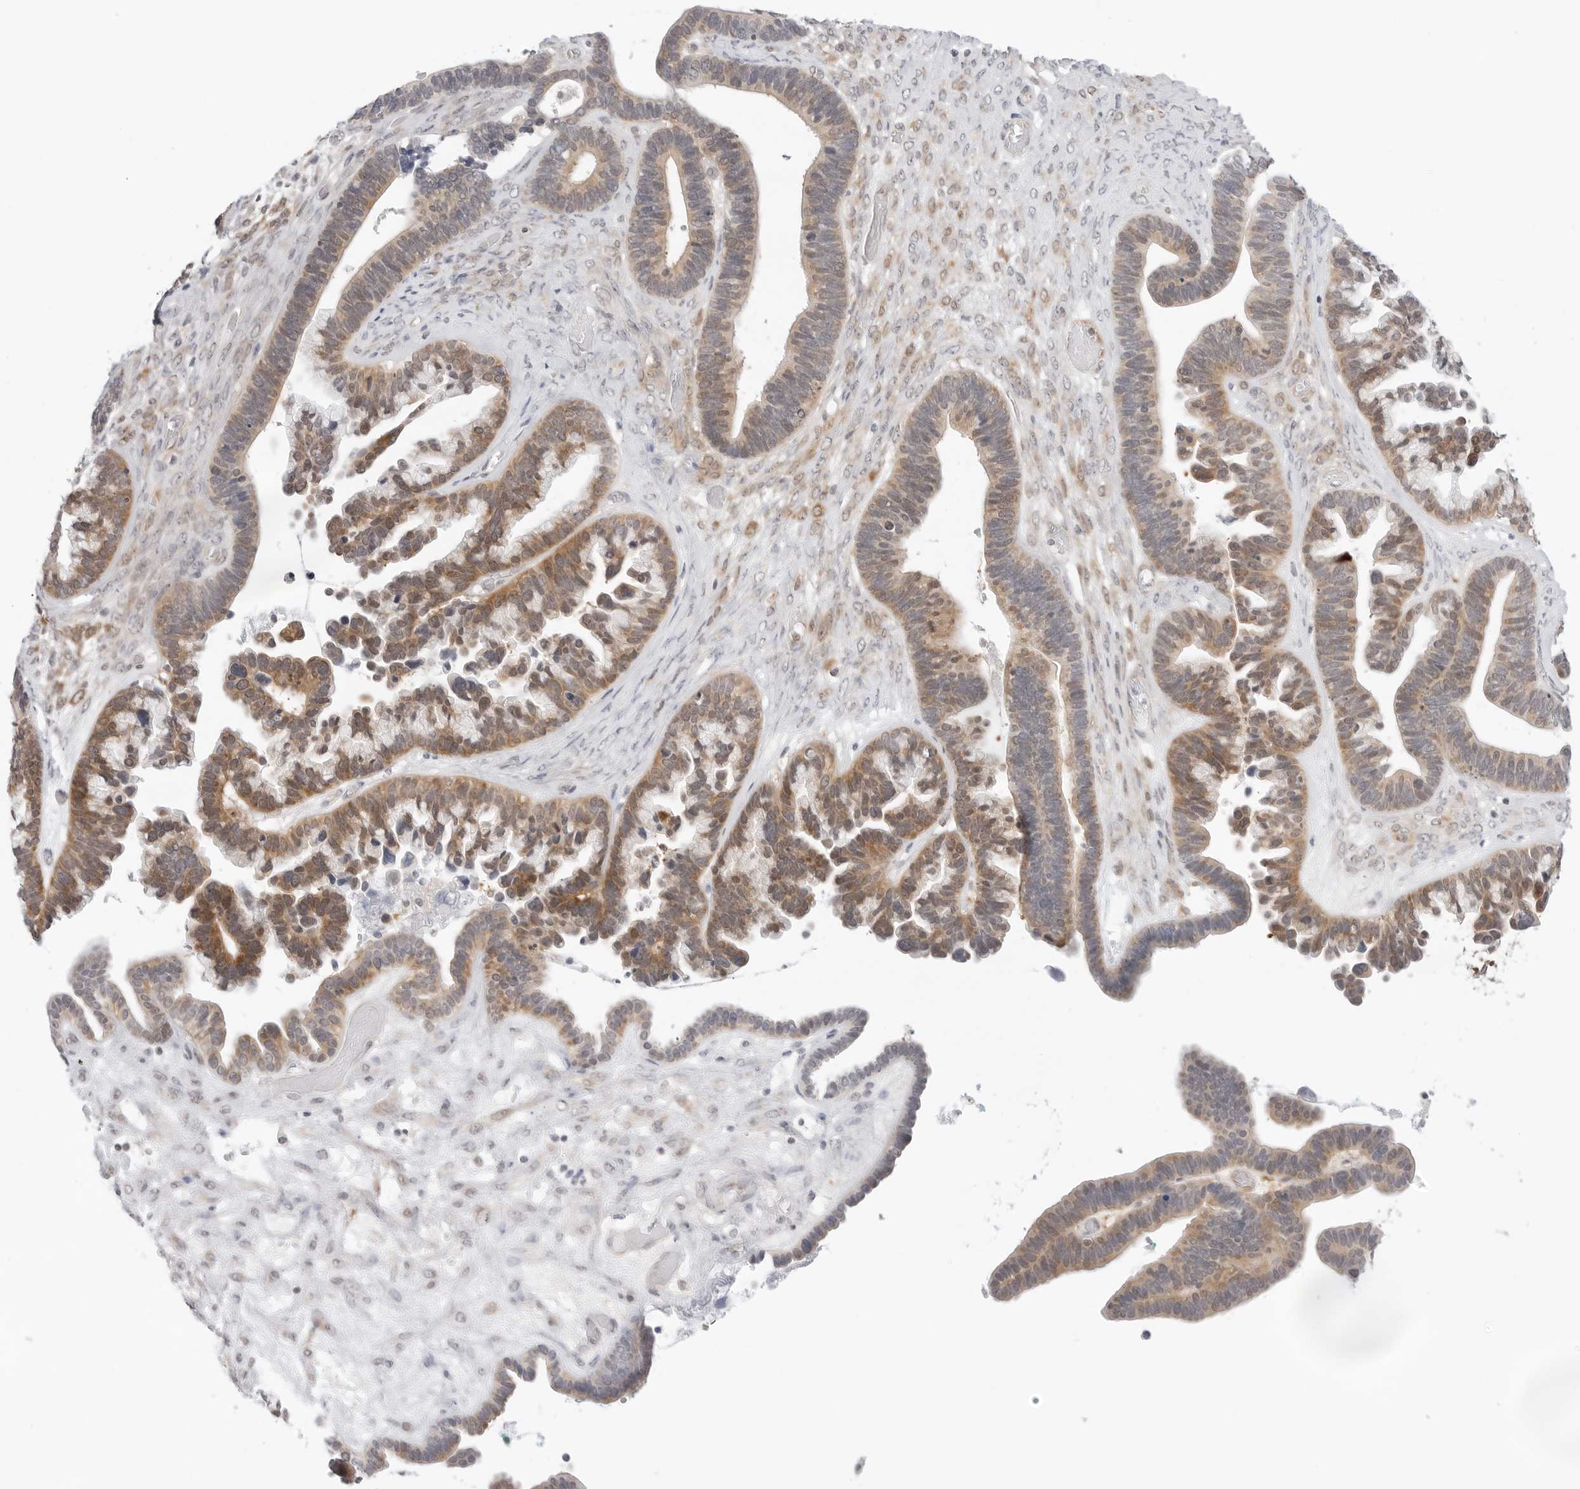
{"staining": {"intensity": "moderate", "quantity": ">75%", "location": "cytoplasmic/membranous"}, "tissue": "ovarian cancer", "cell_type": "Tumor cells", "image_type": "cancer", "snomed": [{"axis": "morphology", "description": "Cystadenocarcinoma, serous, NOS"}, {"axis": "topography", "description": "Ovary"}], "caption": "Ovarian cancer (serous cystadenocarcinoma) stained for a protein demonstrates moderate cytoplasmic/membranous positivity in tumor cells. (Brightfield microscopy of DAB IHC at high magnification).", "gene": "NUDC", "patient": {"sex": "female", "age": 56}}